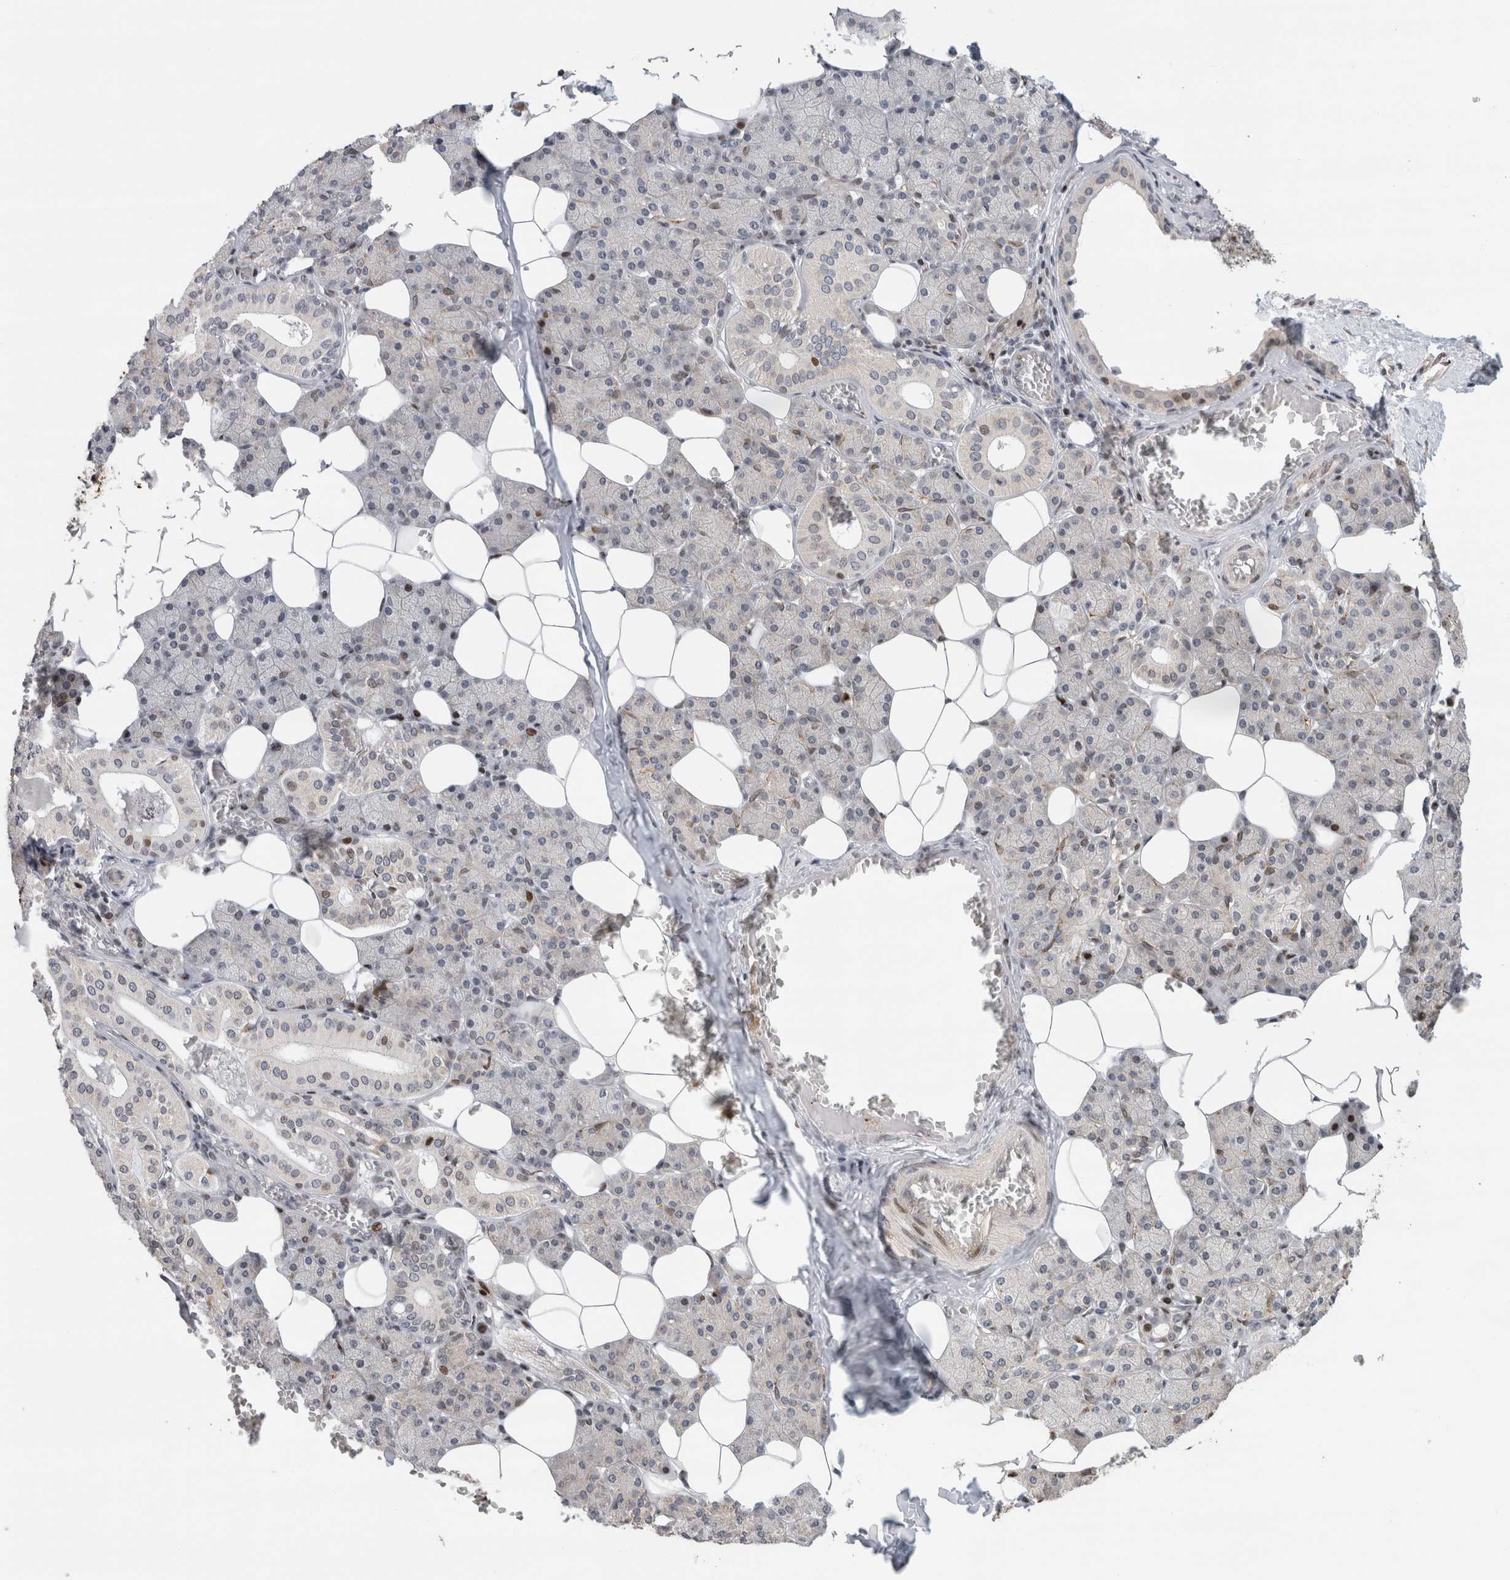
{"staining": {"intensity": "moderate", "quantity": "<25%", "location": "nuclear"}, "tissue": "salivary gland", "cell_type": "Glandular cells", "image_type": "normal", "snomed": [{"axis": "morphology", "description": "Normal tissue, NOS"}, {"axis": "topography", "description": "Salivary gland"}], "caption": "IHC image of normal salivary gland: human salivary gland stained using immunohistochemistry (IHC) shows low levels of moderate protein expression localized specifically in the nuclear of glandular cells, appearing as a nuclear brown color.", "gene": "C8orf58", "patient": {"sex": "female", "age": 33}}